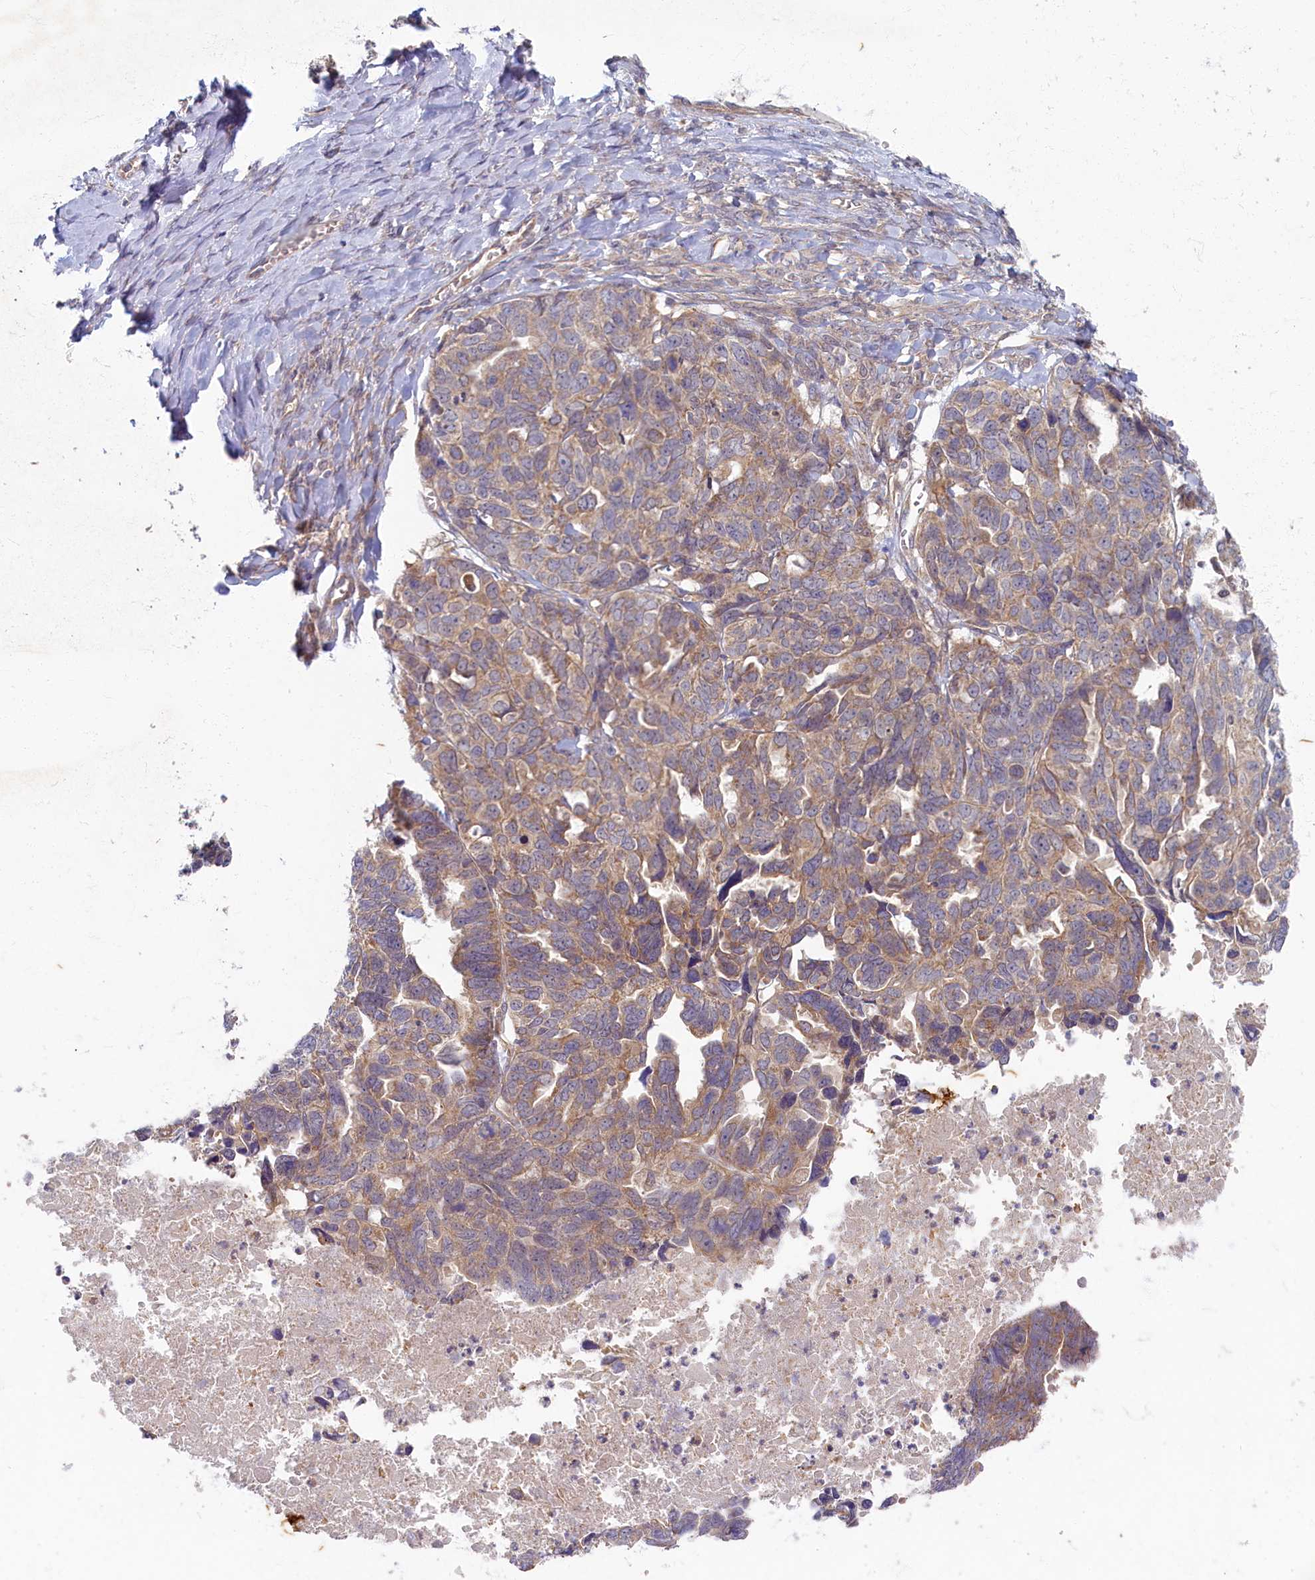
{"staining": {"intensity": "moderate", "quantity": "<25%", "location": "cytoplasmic/membranous"}, "tissue": "ovarian cancer", "cell_type": "Tumor cells", "image_type": "cancer", "snomed": [{"axis": "morphology", "description": "Cystadenocarcinoma, serous, NOS"}, {"axis": "topography", "description": "Ovary"}], "caption": "Brown immunohistochemical staining in ovarian cancer (serous cystadenocarcinoma) exhibits moderate cytoplasmic/membranous positivity in about <25% of tumor cells. (DAB IHC with brightfield microscopy, high magnification).", "gene": "WDR59", "patient": {"sex": "female", "age": 79}}